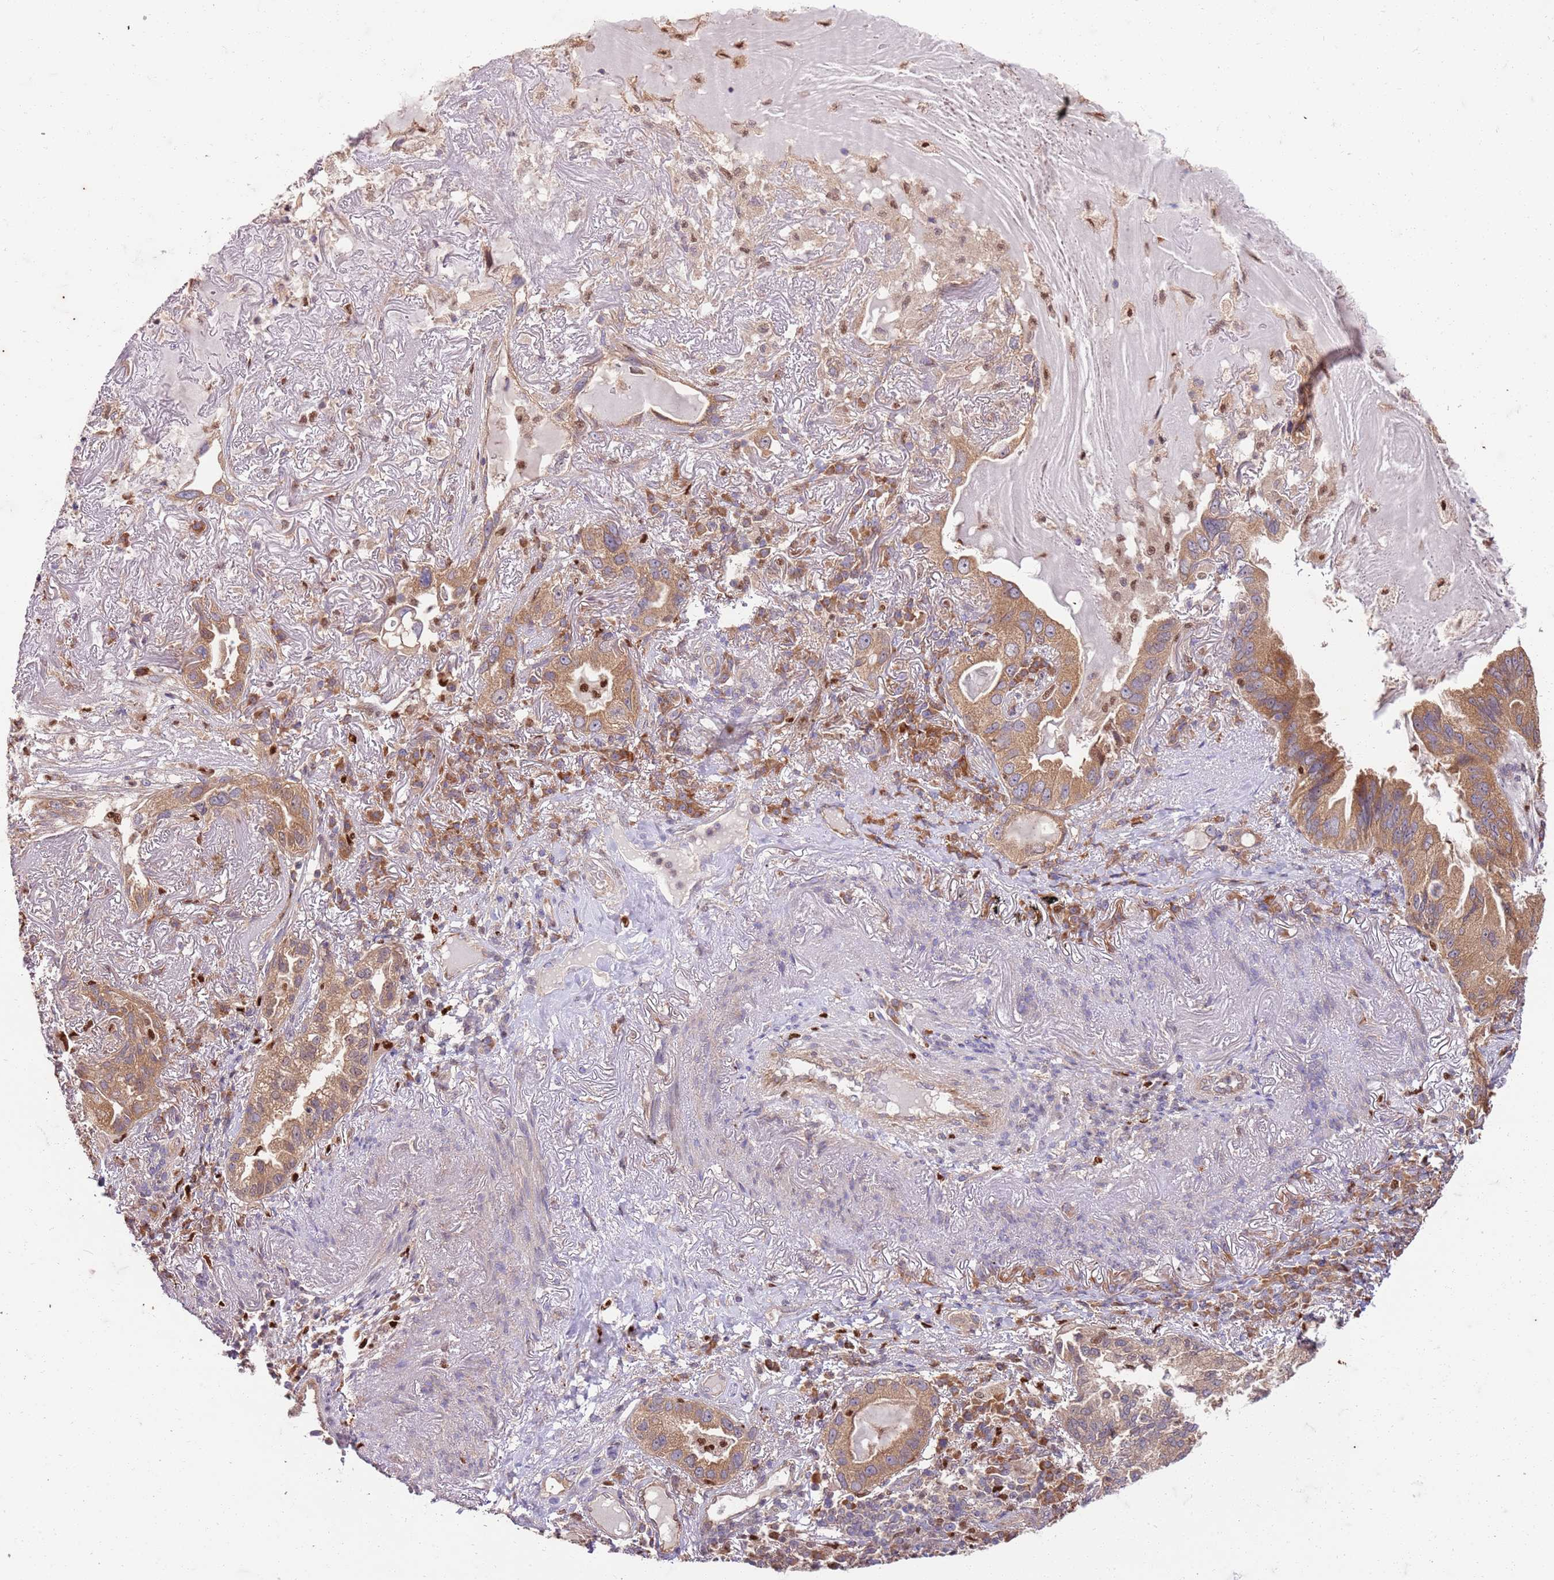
{"staining": {"intensity": "moderate", "quantity": ">75%", "location": "cytoplasmic/membranous"}, "tissue": "lung cancer", "cell_type": "Tumor cells", "image_type": "cancer", "snomed": [{"axis": "morphology", "description": "Adenocarcinoma, NOS"}, {"axis": "topography", "description": "Lung"}], "caption": "Approximately >75% of tumor cells in lung cancer exhibit moderate cytoplasmic/membranous protein positivity as visualized by brown immunohistochemical staining.", "gene": "OSBP", "patient": {"sex": "female", "age": 69}}